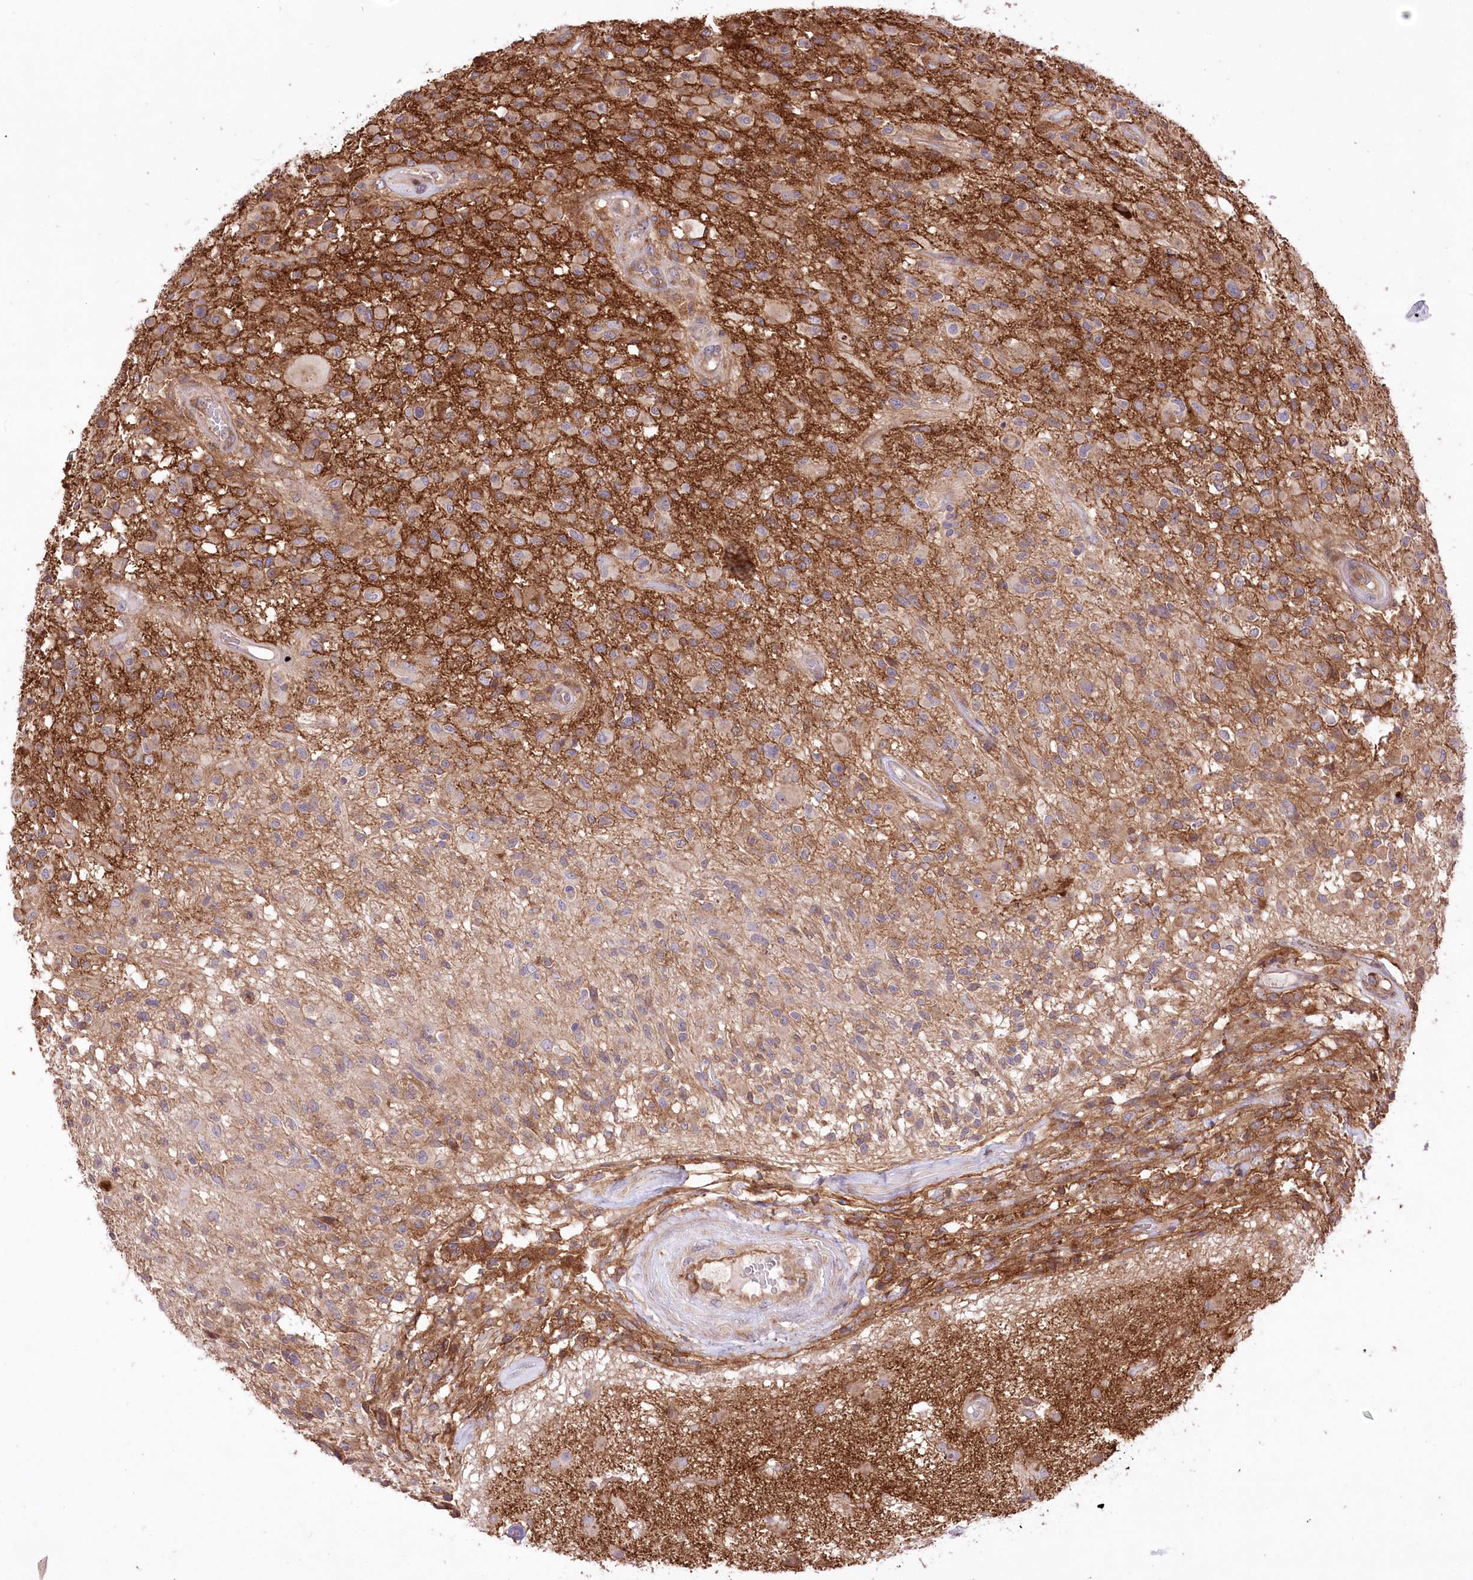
{"staining": {"intensity": "negative", "quantity": "none", "location": "none"}, "tissue": "glioma", "cell_type": "Tumor cells", "image_type": "cancer", "snomed": [{"axis": "morphology", "description": "Glioma, malignant, High grade"}, {"axis": "morphology", "description": "Glioblastoma, NOS"}, {"axis": "topography", "description": "Brain"}], "caption": "Glioma was stained to show a protein in brown. There is no significant staining in tumor cells.", "gene": "XYLB", "patient": {"sex": "male", "age": 60}}